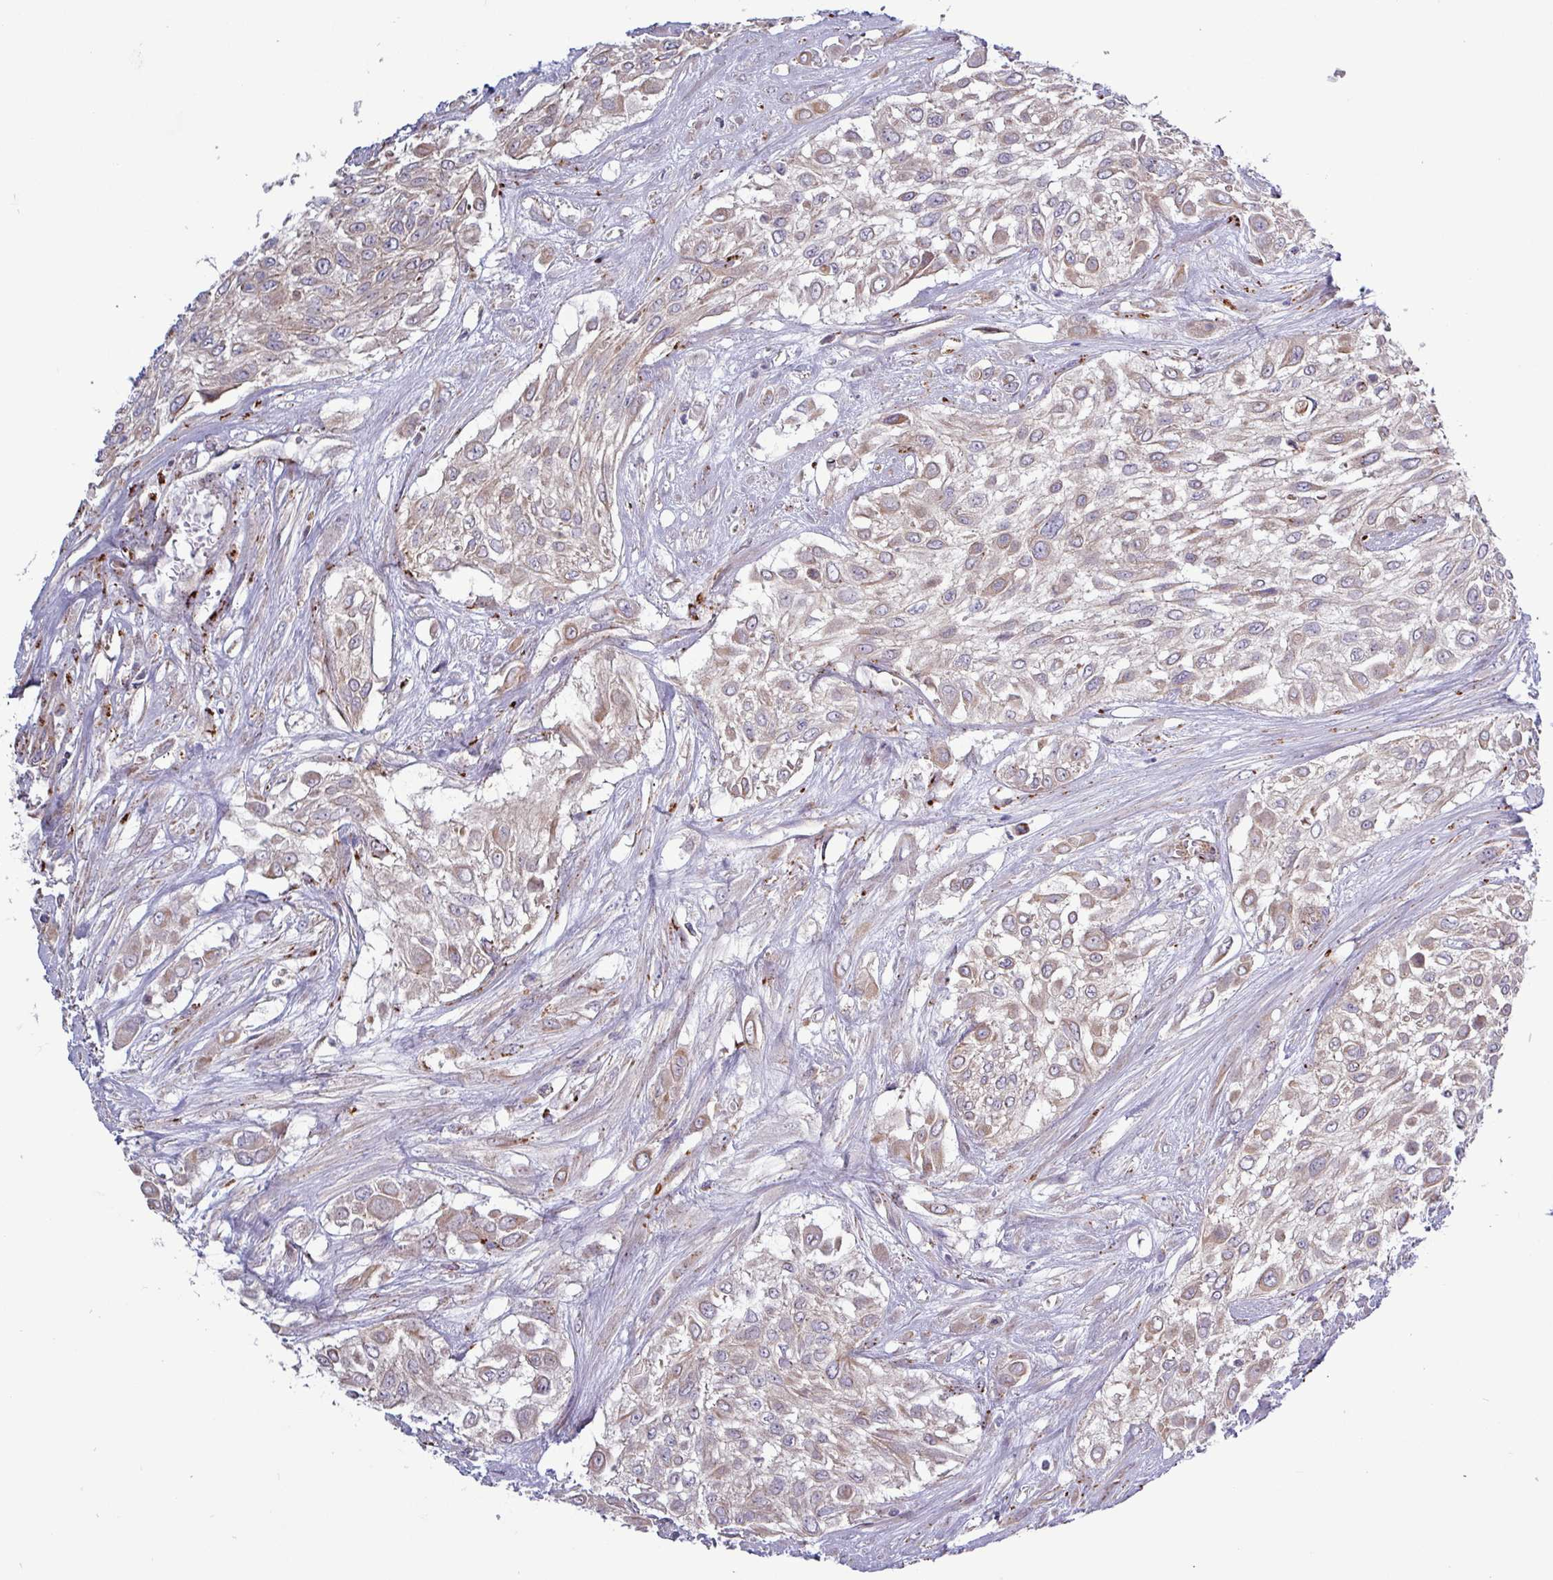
{"staining": {"intensity": "negative", "quantity": "none", "location": "none"}, "tissue": "urothelial cancer", "cell_type": "Tumor cells", "image_type": "cancer", "snomed": [{"axis": "morphology", "description": "Urothelial carcinoma, High grade"}, {"axis": "topography", "description": "Urinary bladder"}], "caption": "This histopathology image is of urothelial cancer stained with immunohistochemistry (IHC) to label a protein in brown with the nuclei are counter-stained blue. There is no staining in tumor cells.", "gene": "PLIN2", "patient": {"sex": "male", "age": 57}}